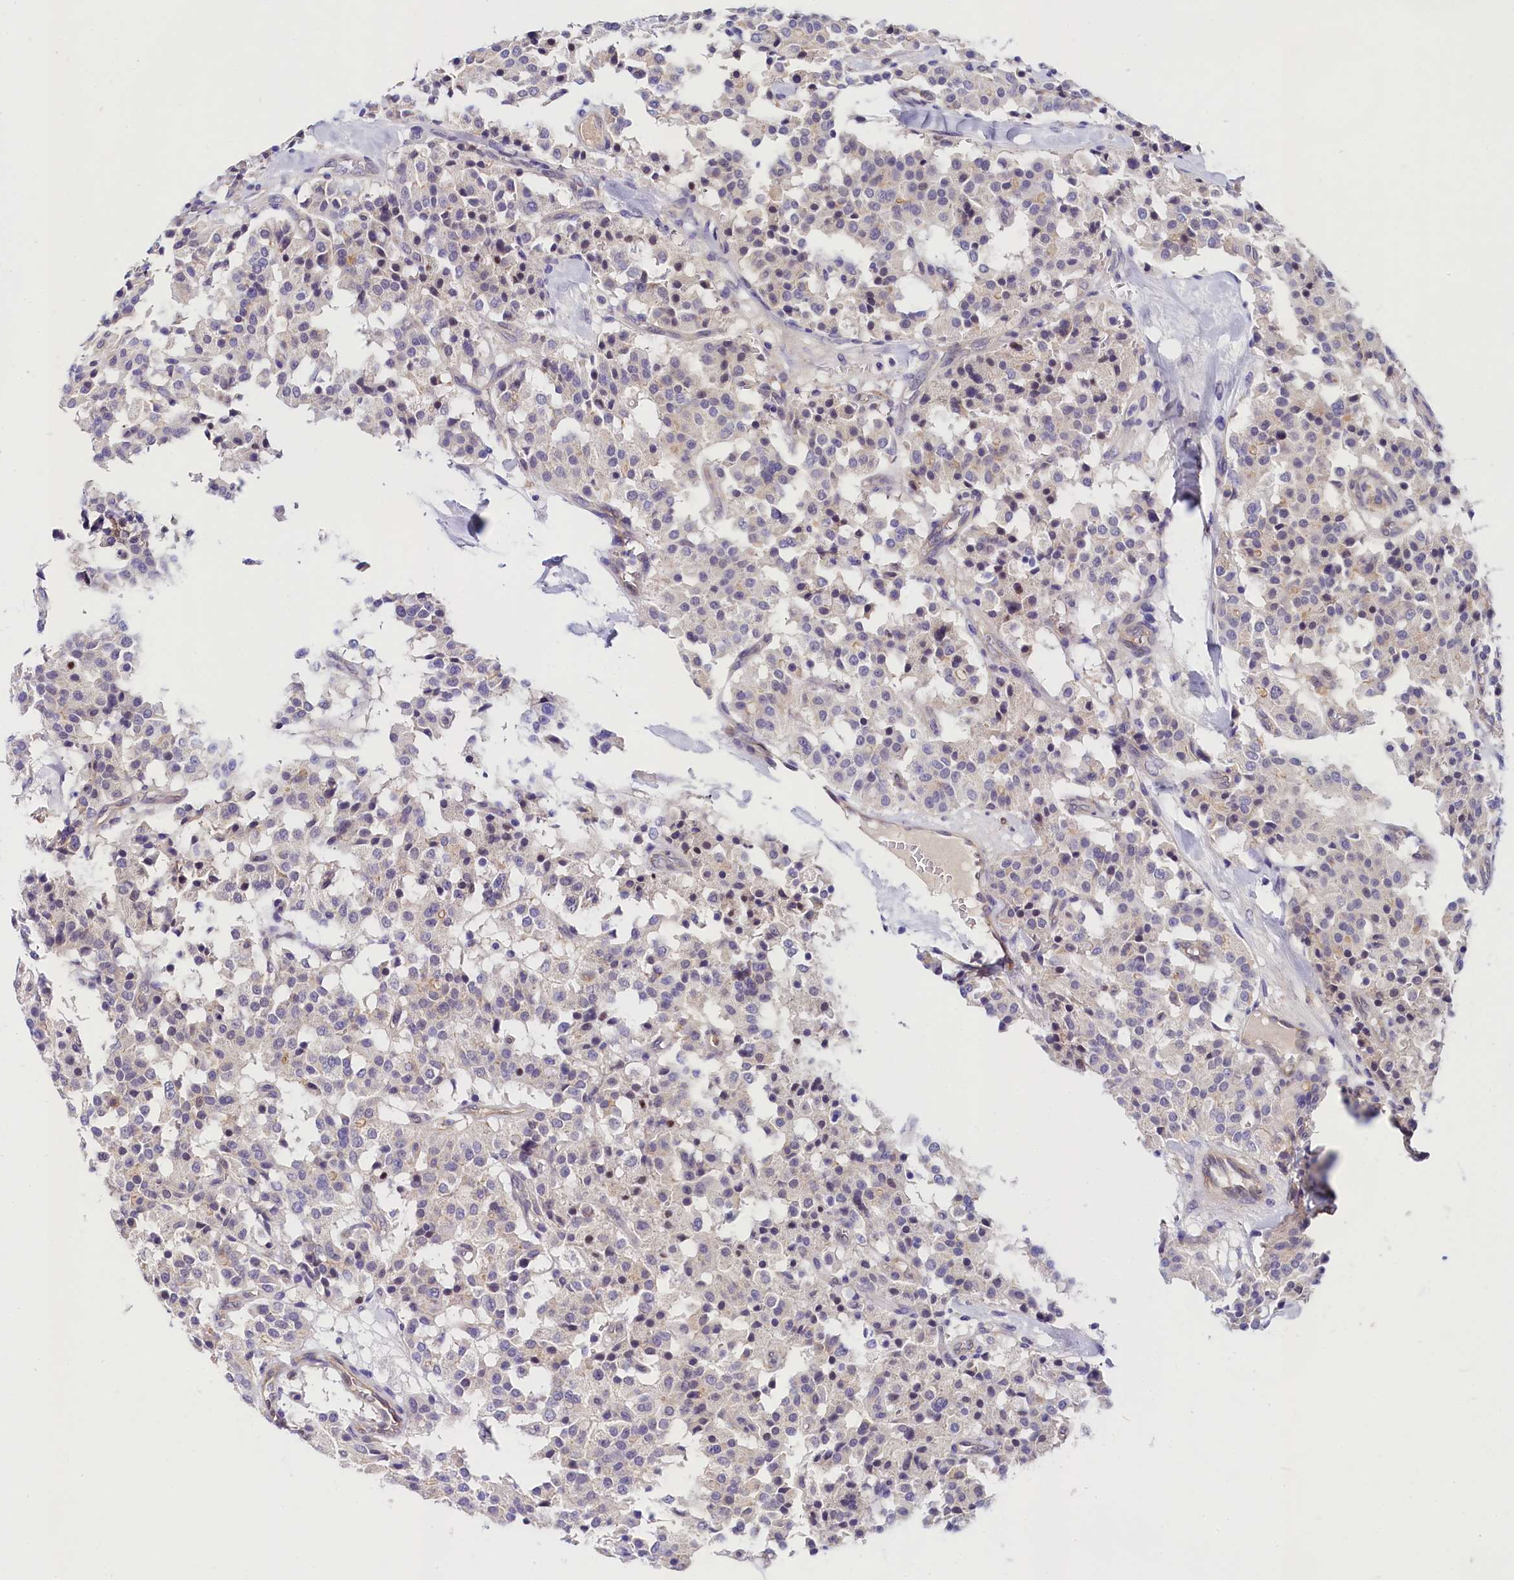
{"staining": {"intensity": "negative", "quantity": "none", "location": "none"}, "tissue": "carcinoid", "cell_type": "Tumor cells", "image_type": "cancer", "snomed": [{"axis": "morphology", "description": "Carcinoid, malignant, NOS"}, {"axis": "topography", "description": "Lung"}], "caption": "Immunohistochemical staining of human carcinoid exhibits no significant positivity in tumor cells.", "gene": "OAS3", "patient": {"sex": "male", "age": 30}}